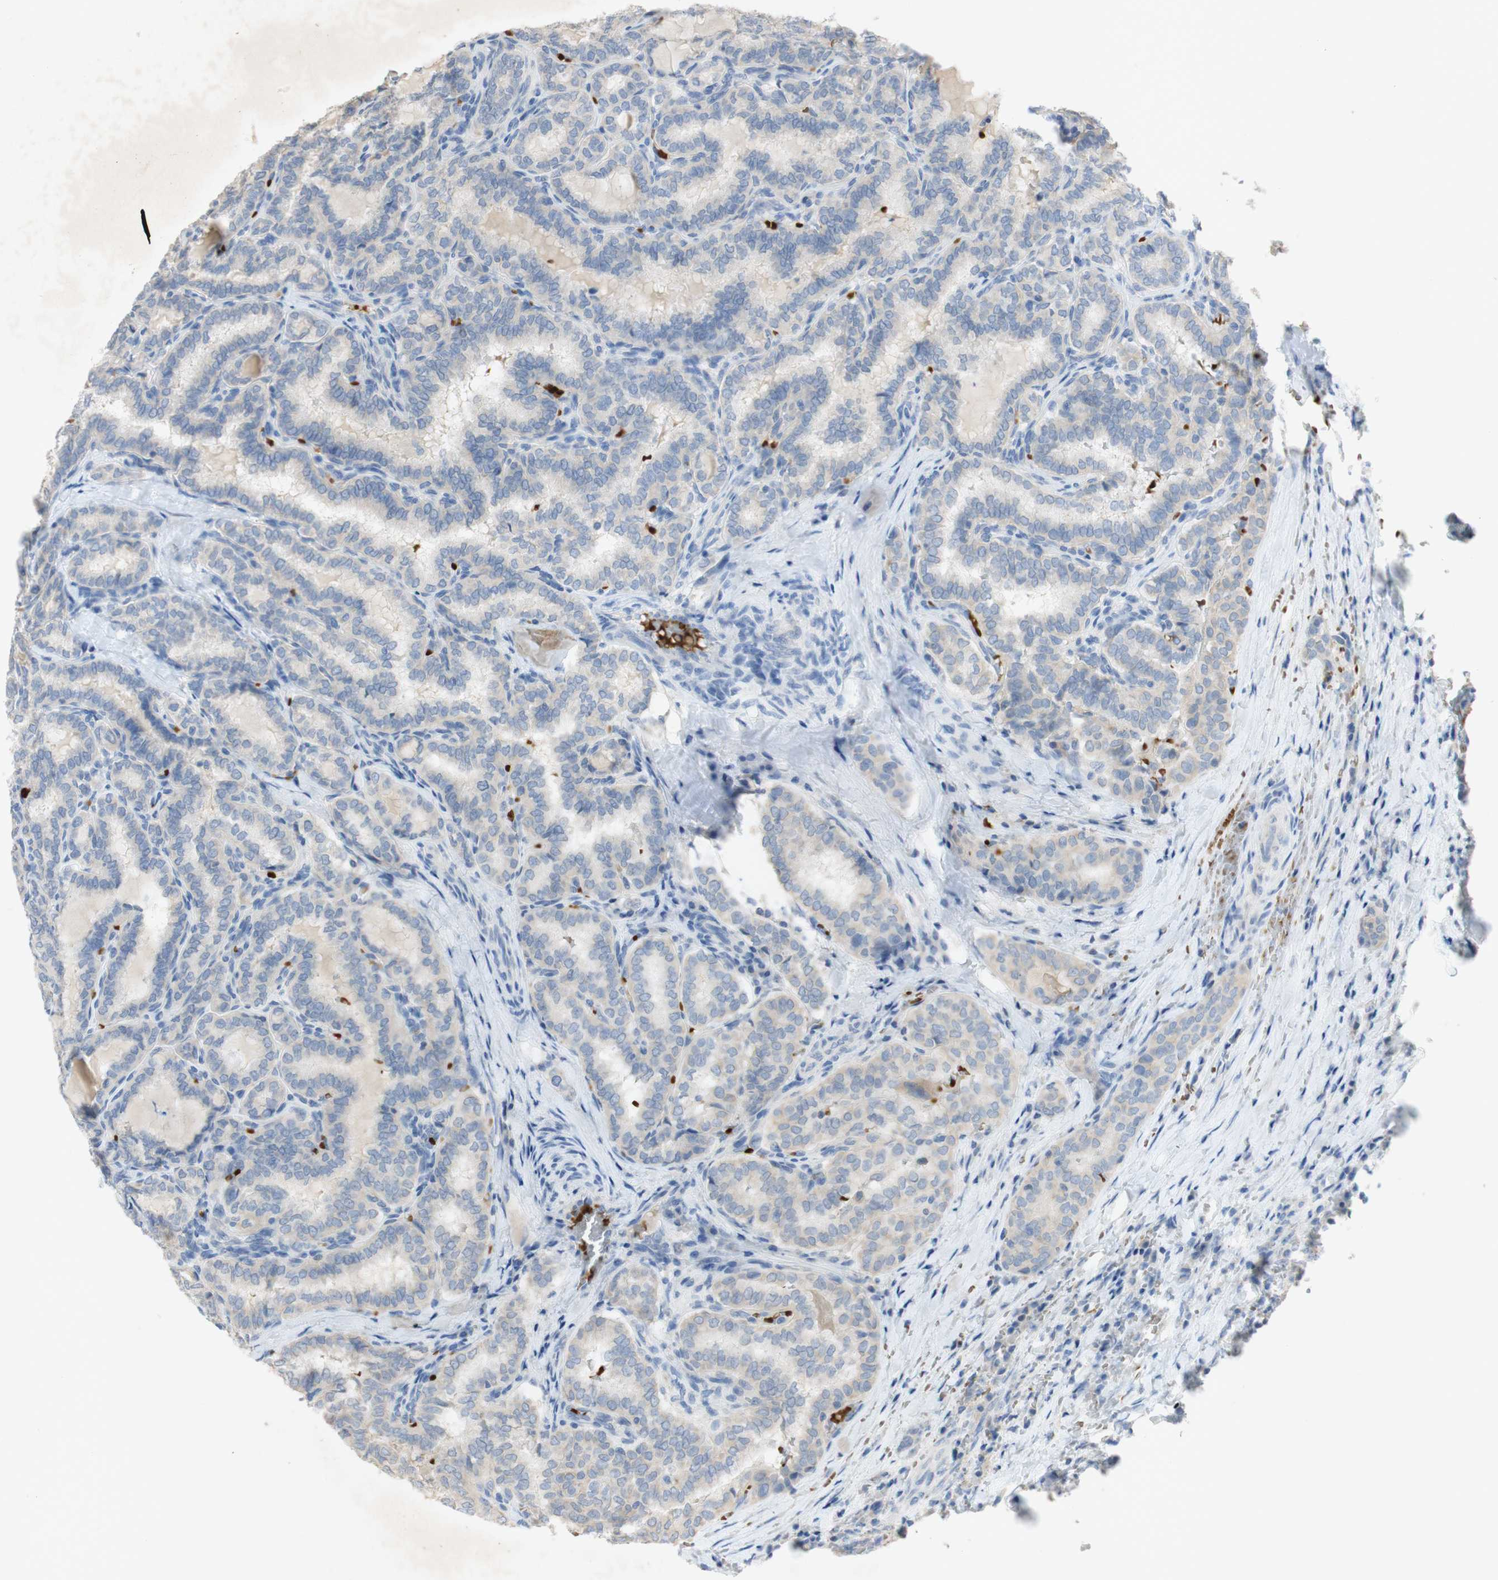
{"staining": {"intensity": "negative", "quantity": "none", "location": "none"}, "tissue": "thyroid cancer", "cell_type": "Tumor cells", "image_type": "cancer", "snomed": [{"axis": "morphology", "description": "Normal tissue, NOS"}, {"axis": "morphology", "description": "Papillary adenocarcinoma, NOS"}, {"axis": "topography", "description": "Thyroid gland"}], "caption": "Papillary adenocarcinoma (thyroid) was stained to show a protein in brown. There is no significant staining in tumor cells.", "gene": "EPO", "patient": {"sex": "female", "age": 30}}